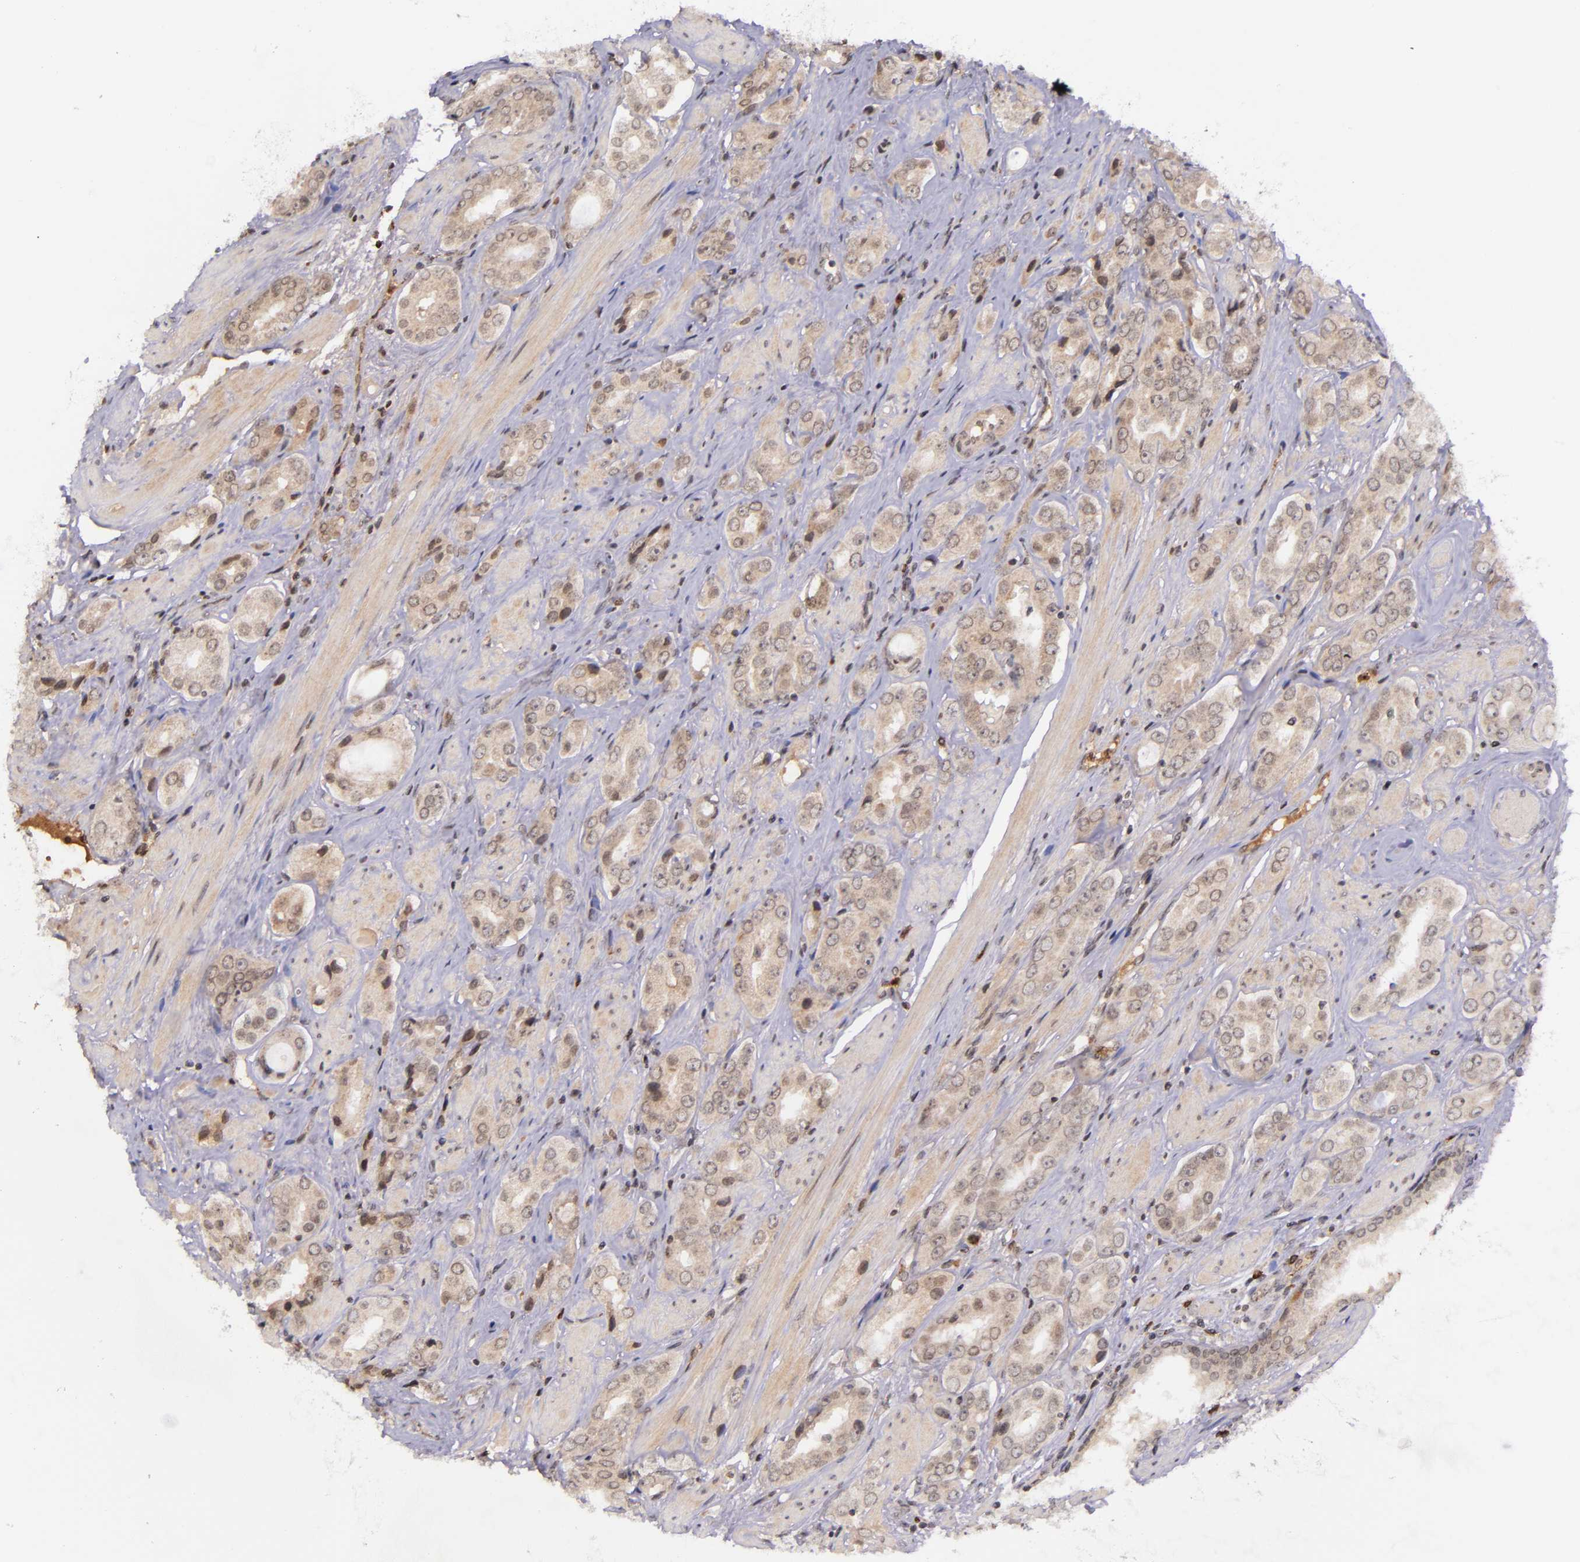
{"staining": {"intensity": "weak", "quantity": "25%-75%", "location": "cytoplasmic/membranous"}, "tissue": "prostate cancer", "cell_type": "Tumor cells", "image_type": "cancer", "snomed": [{"axis": "morphology", "description": "Adenocarcinoma, Medium grade"}, {"axis": "topography", "description": "Prostate"}], "caption": "Prostate cancer stained for a protein displays weak cytoplasmic/membranous positivity in tumor cells. (Stains: DAB (3,3'-diaminobenzidine) in brown, nuclei in blue, Microscopy: brightfield microscopy at high magnification).", "gene": "SELL", "patient": {"sex": "male", "age": 53}}